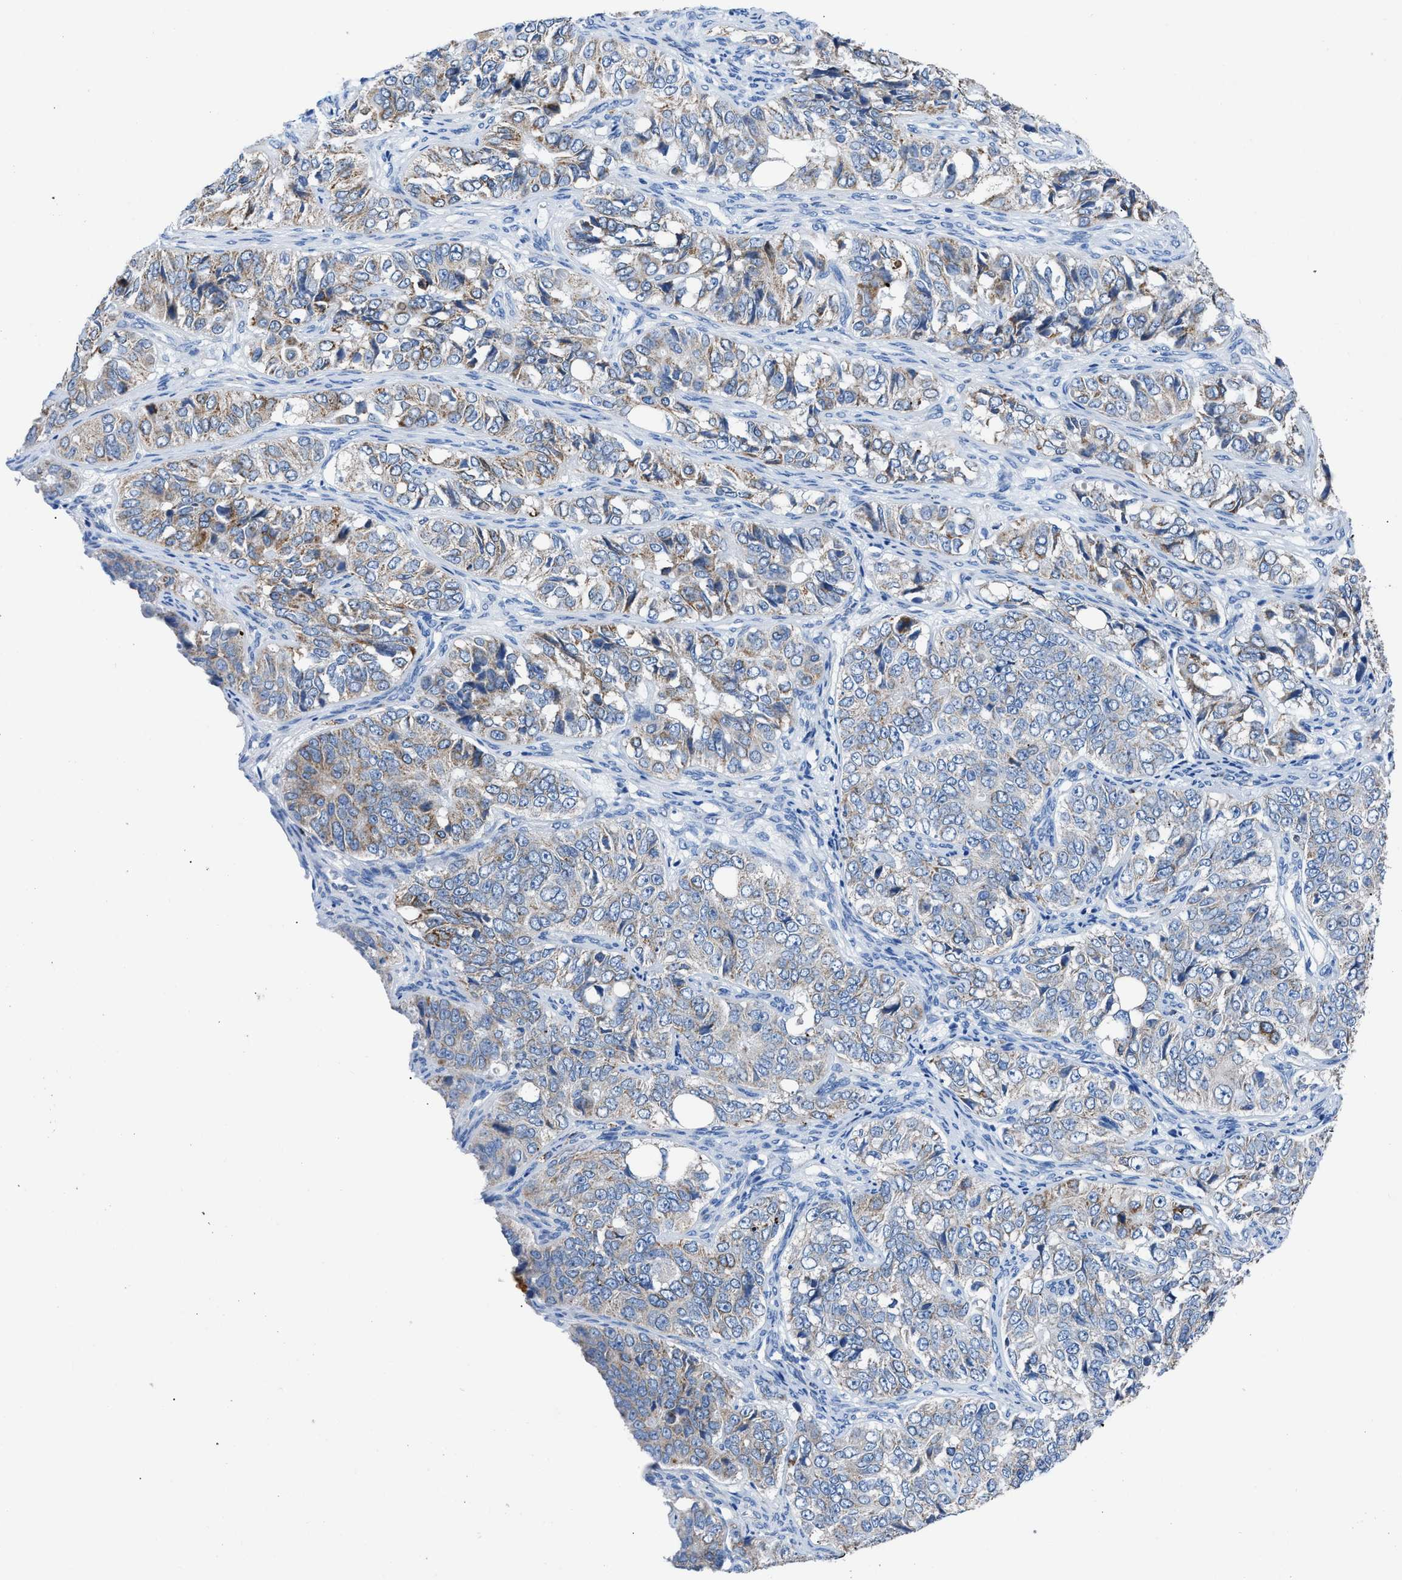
{"staining": {"intensity": "moderate", "quantity": "25%-75%", "location": "cytoplasmic/membranous"}, "tissue": "ovarian cancer", "cell_type": "Tumor cells", "image_type": "cancer", "snomed": [{"axis": "morphology", "description": "Carcinoma, endometroid"}, {"axis": "topography", "description": "Ovary"}], "caption": "IHC histopathology image of ovarian cancer stained for a protein (brown), which reveals medium levels of moderate cytoplasmic/membranous positivity in approximately 25%-75% of tumor cells.", "gene": "ZDHHC3", "patient": {"sex": "female", "age": 51}}